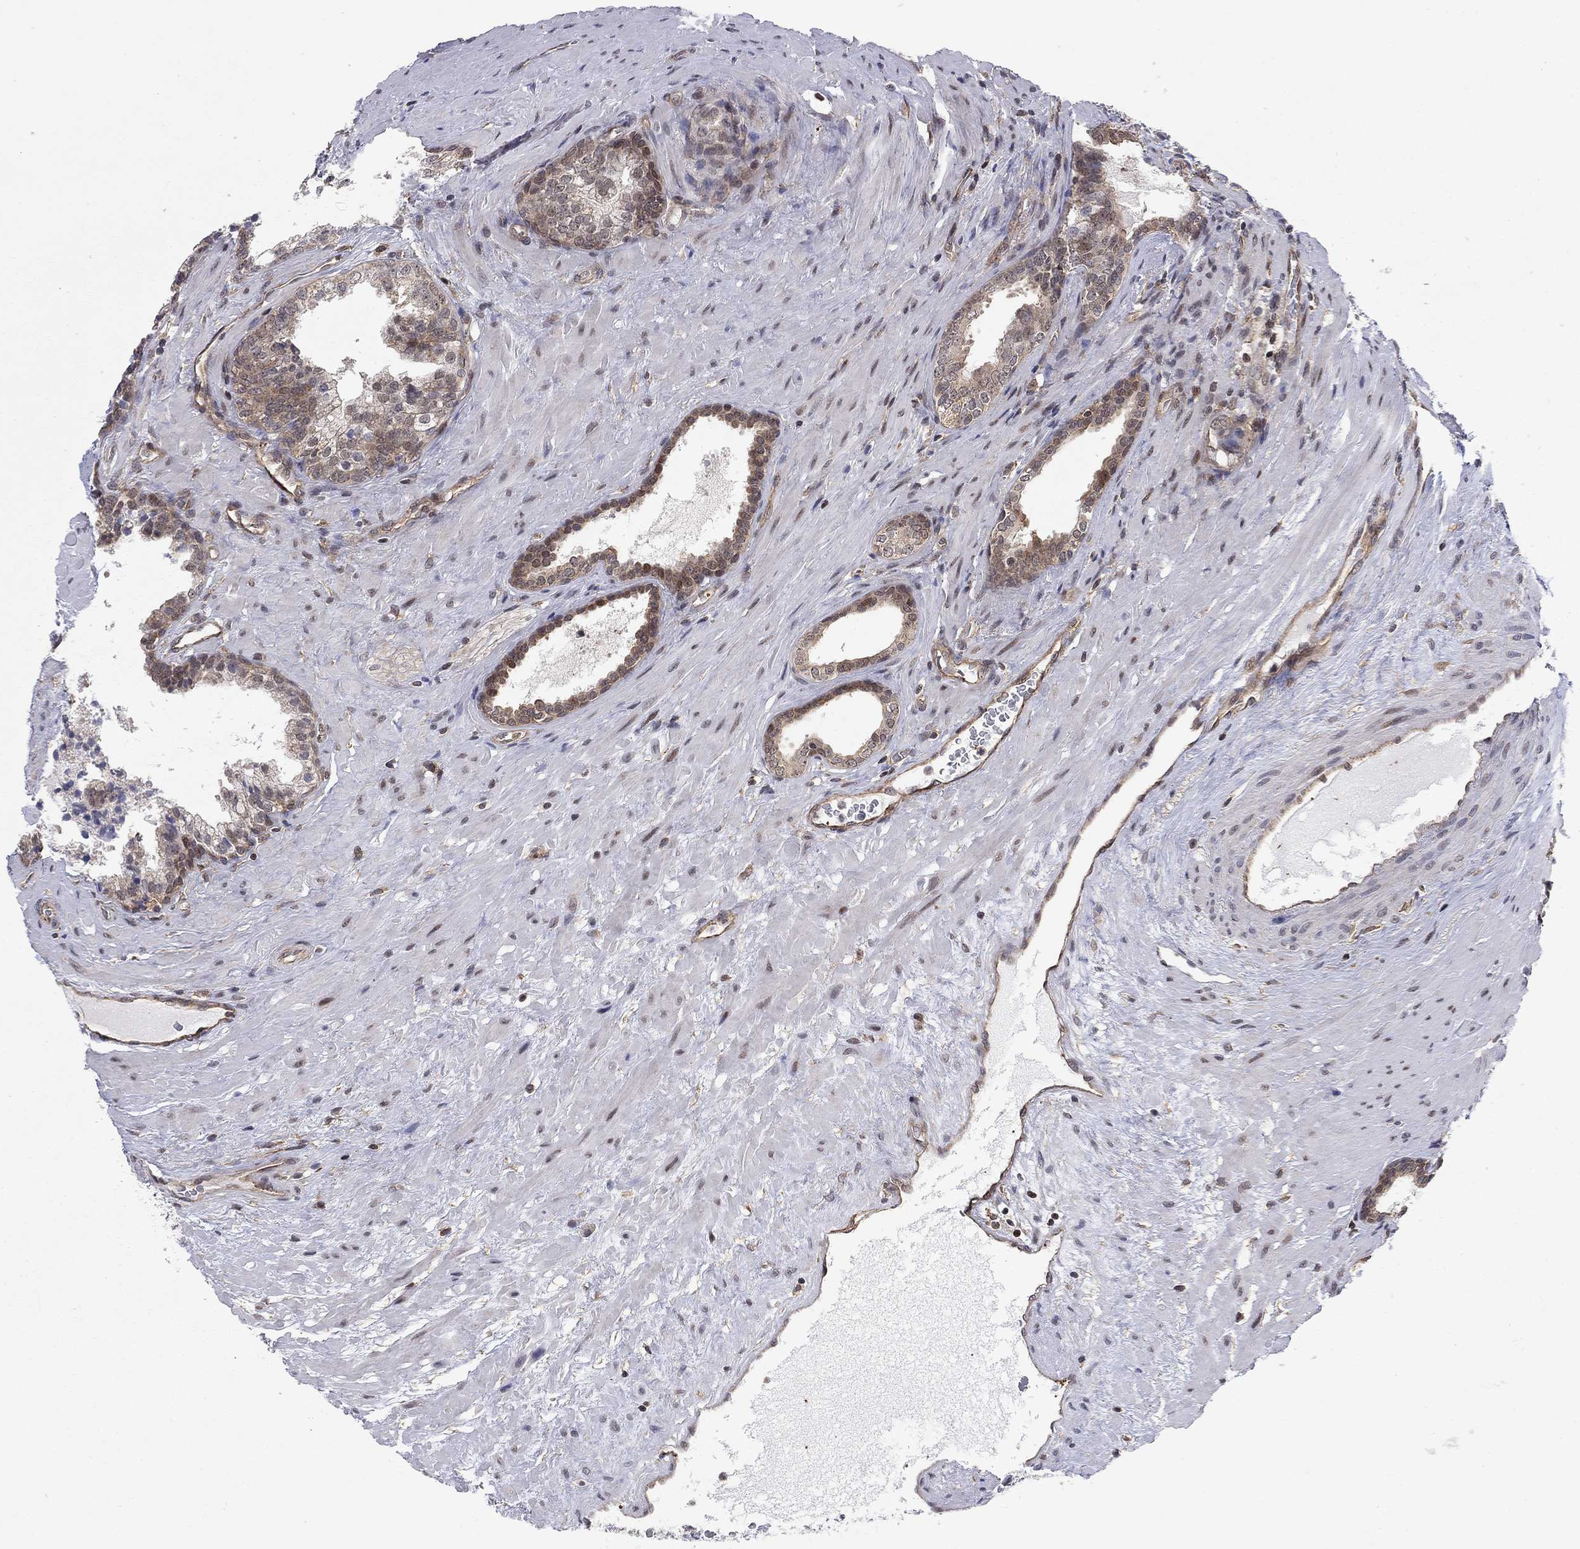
{"staining": {"intensity": "moderate", "quantity": "25%-75%", "location": "cytoplasmic/membranous"}, "tissue": "prostate cancer", "cell_type": "Tumor cells", "image_type": "cancer", "snomed": [{"axis": "morphology", "description": "Adenocarcinoma, NOS"}, {"axis": "topography", "description": "Prostate"}], "caption": "IHC of prostate cancer reveals medium levels of moderate cytoplasmic/membranous expression in about 25%-75% of tumor cells.", "gene": "TDP1", "patient": {"sex": "male", "age": 66}}